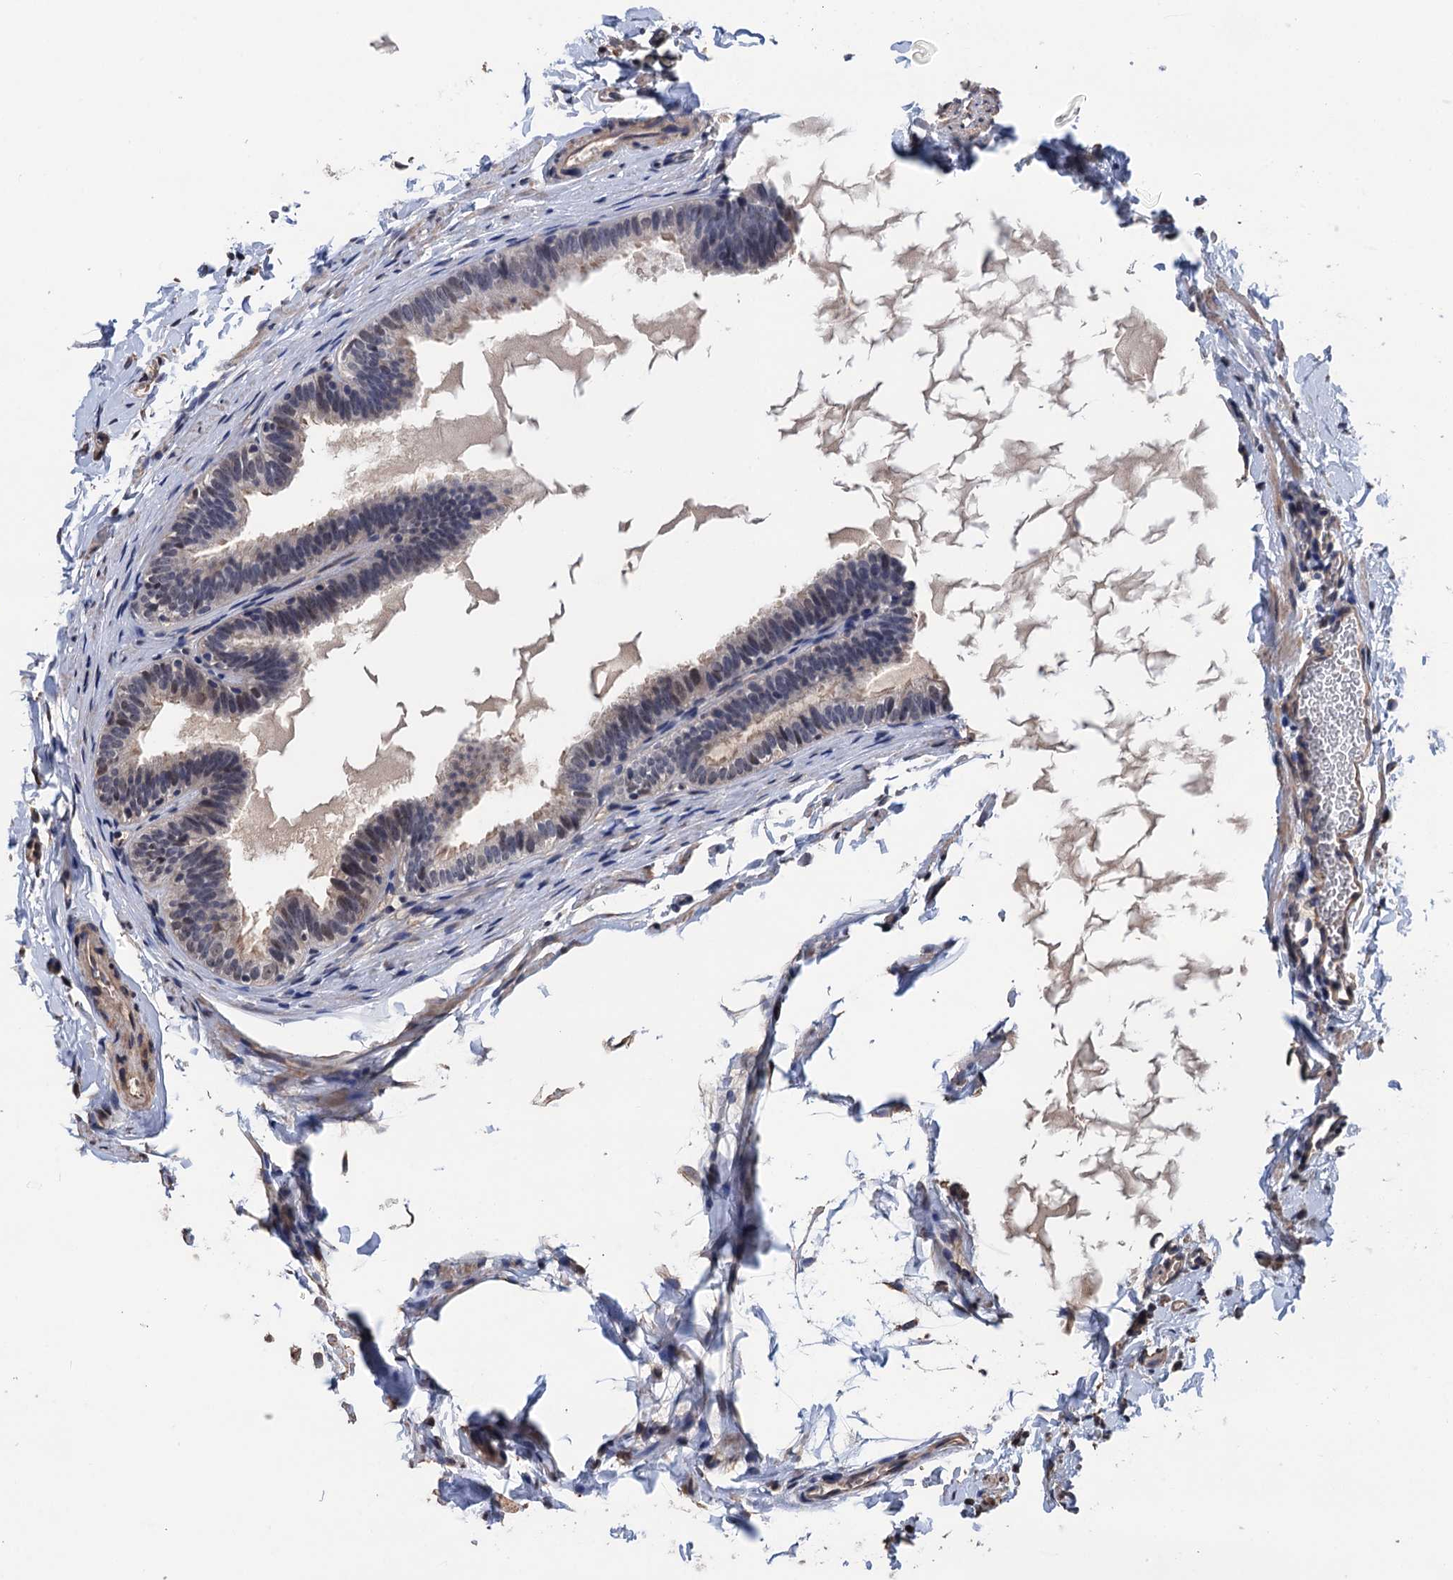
{"staining": {"intensity": "moderate", "quantity": "<25%", "location": "cytoplasmic/membranous"}, "tissue": "fallopian tube", "cell_type": "Glandular cells", "image_type": "normal", "snomed": [{"axis": "morphology", "description": "Normal tissue, NOS"}, {"axis": "topography", "description": "Fallopian tube"}], "caption": "Protein expression analysis of unremarkable fallopian tube reveals moderate cytoplasmic/membranous positivity in approximately <25% of glandular cells. (brown staining indicates protein expression, while blue staining denotes nuclei).", "gene": "ART5", "patient": {"sex": "female", "age": 35}}